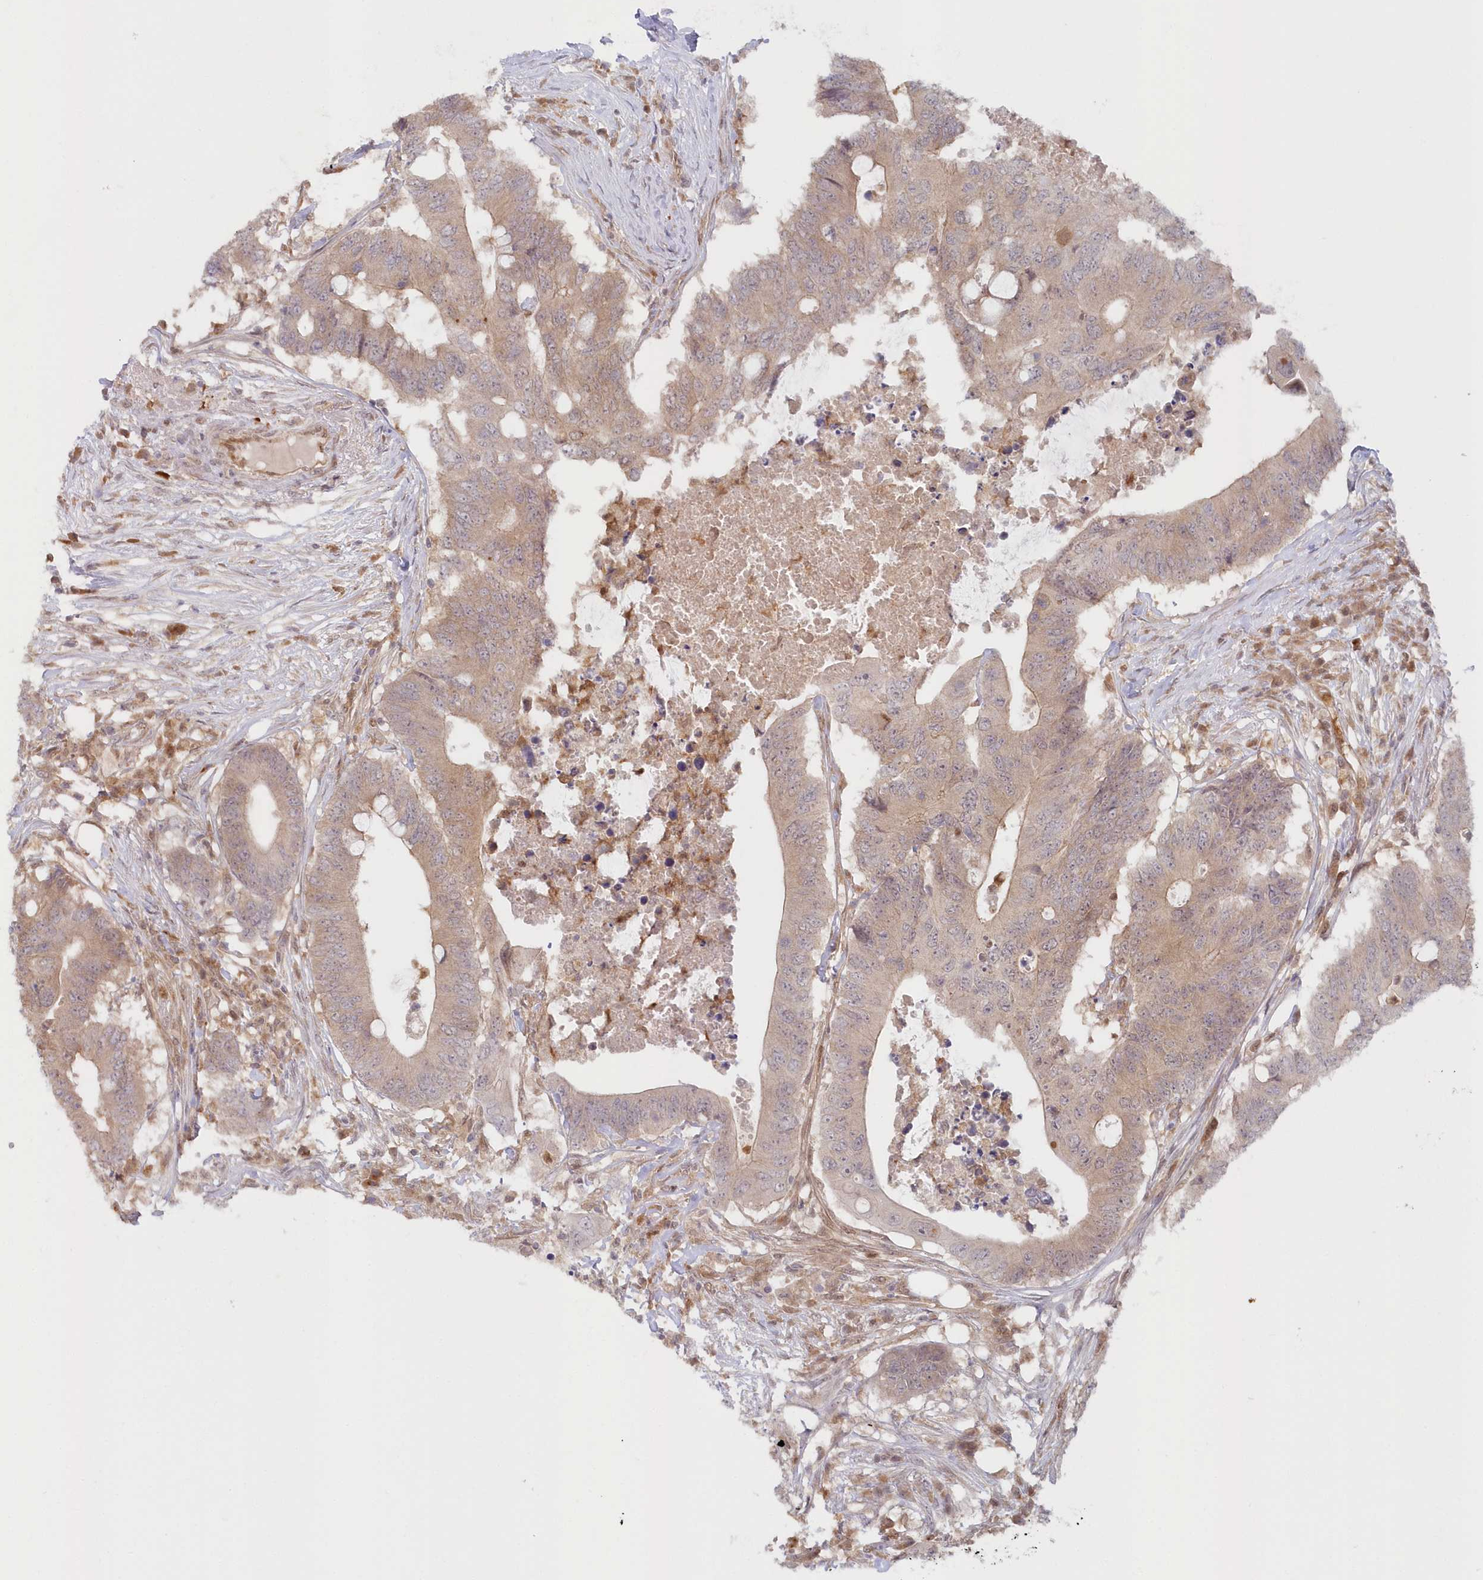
{"staining": {"intensity": "weak", "quantity": ">75%", "location": "cytoplasmic/membranous"}, "tissue": "colorectal cancer", "cell_type": "Tumor cells", "image_type": "cancer", "snomed": [{"axis": "morphology", "description": "Adenocarcinoma, NOS"}, {"axis": "topography", "description": "Colon"}], "caption": "Immunohistochemical staining of human colorectal cancer reveals weak cytoplasmic/membranous protein expression in about >75% of tumor cells.", "gene": "GBE1", "patient": {"sex": "male", "age": 71}}